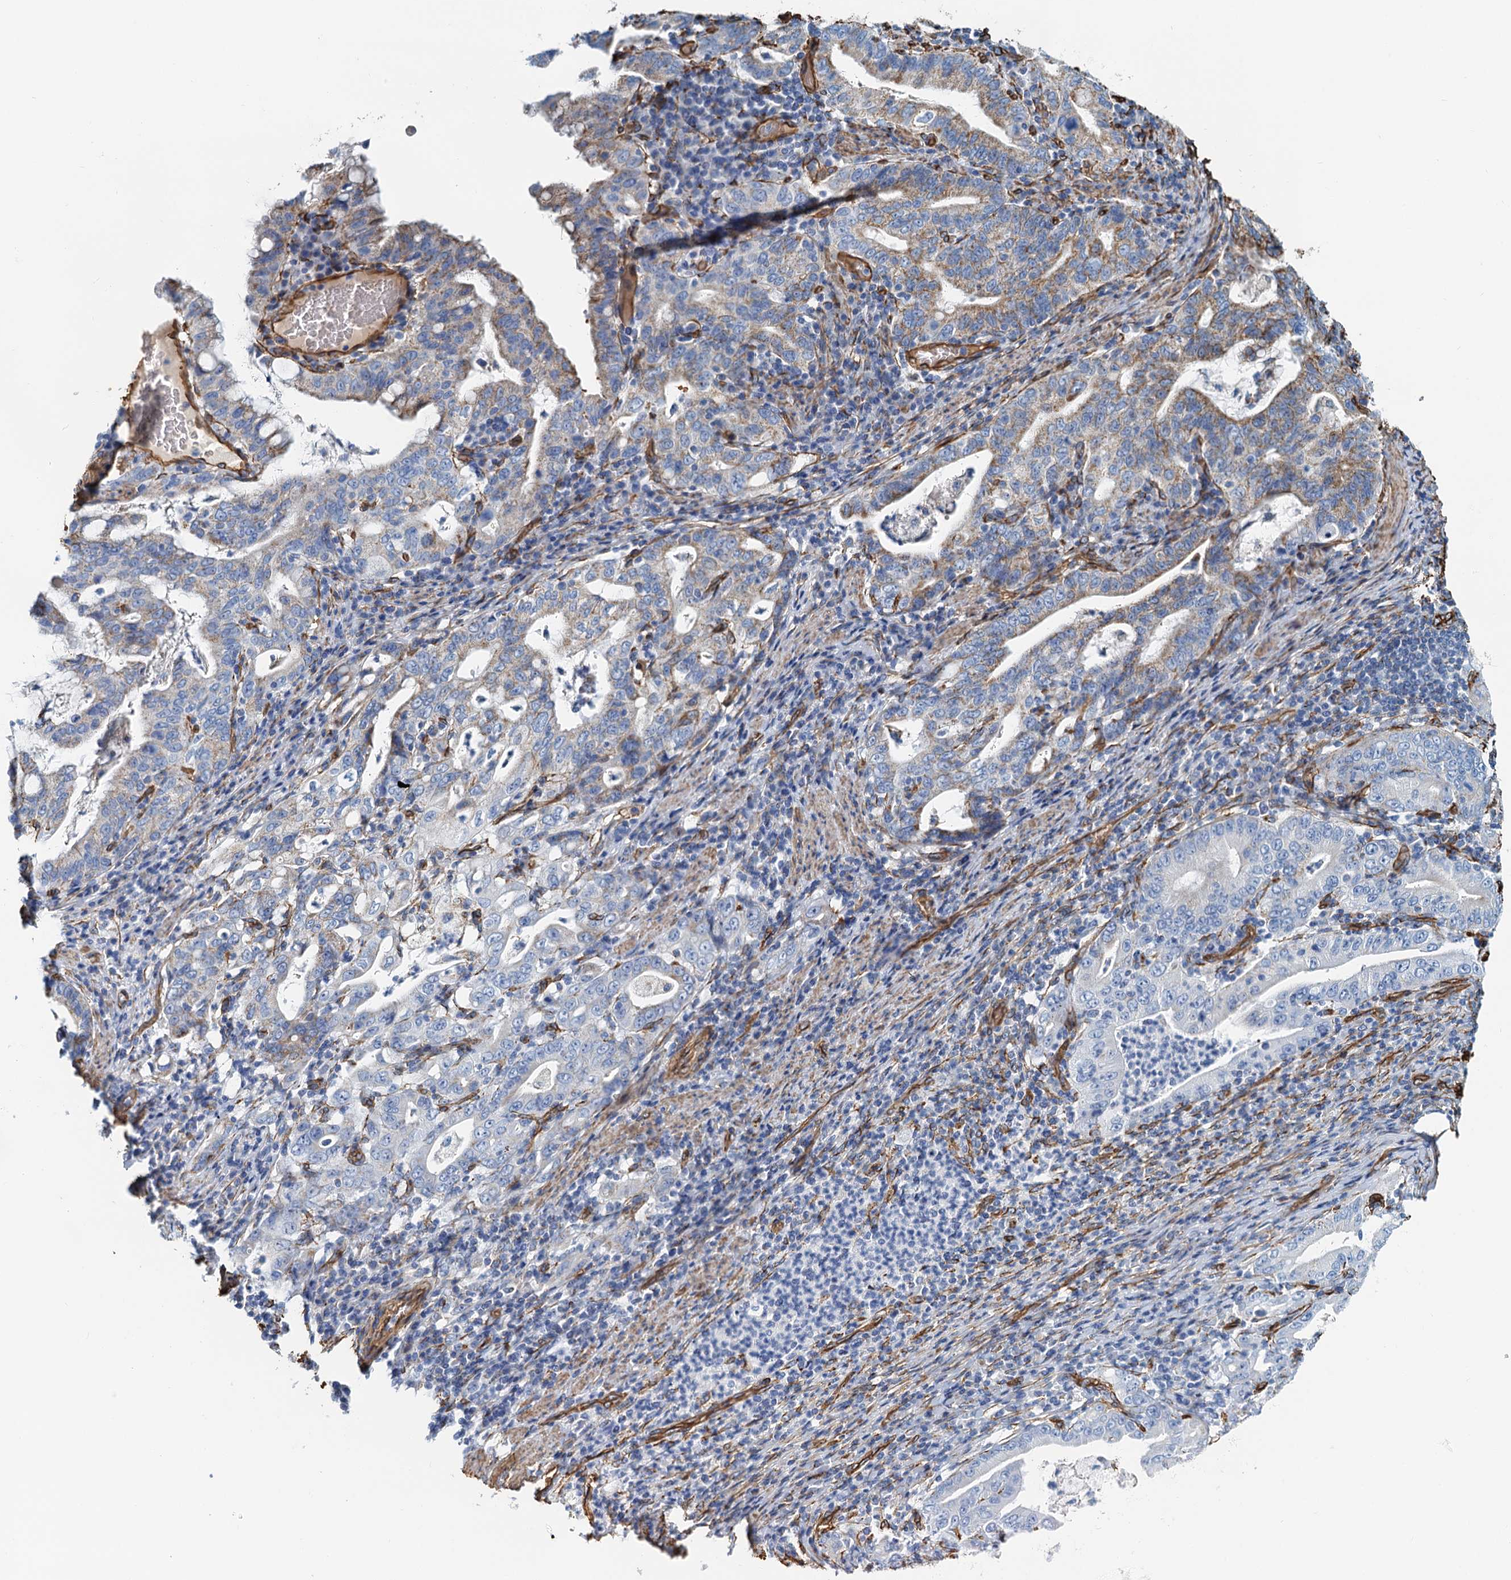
{"staining": {"intensity": "negative", "quantity": "none", "location": "none"}, "tissue": "stomach cancer", "cell_type": "Tumor cells", "image_type": "cancer", "snomed": [{"axis": "morphology", "description": "Normal tissue, NOS"}, {"axis": "morphology", "description": "Adenocarcinoma, NOS"}, {"axis": "topography", "description": "Esophagus"}, {"axis": "topography", "description": "Stomach, upper"}, {"axis": "topography", "description": "Peripheral nerve tissue"}], "caption": "Tumor cells show no significant protein expression in stomach cancer (adenocarcinoma).", "gene": "DGKG", "patient": {"sex": "male", "age": 62}}